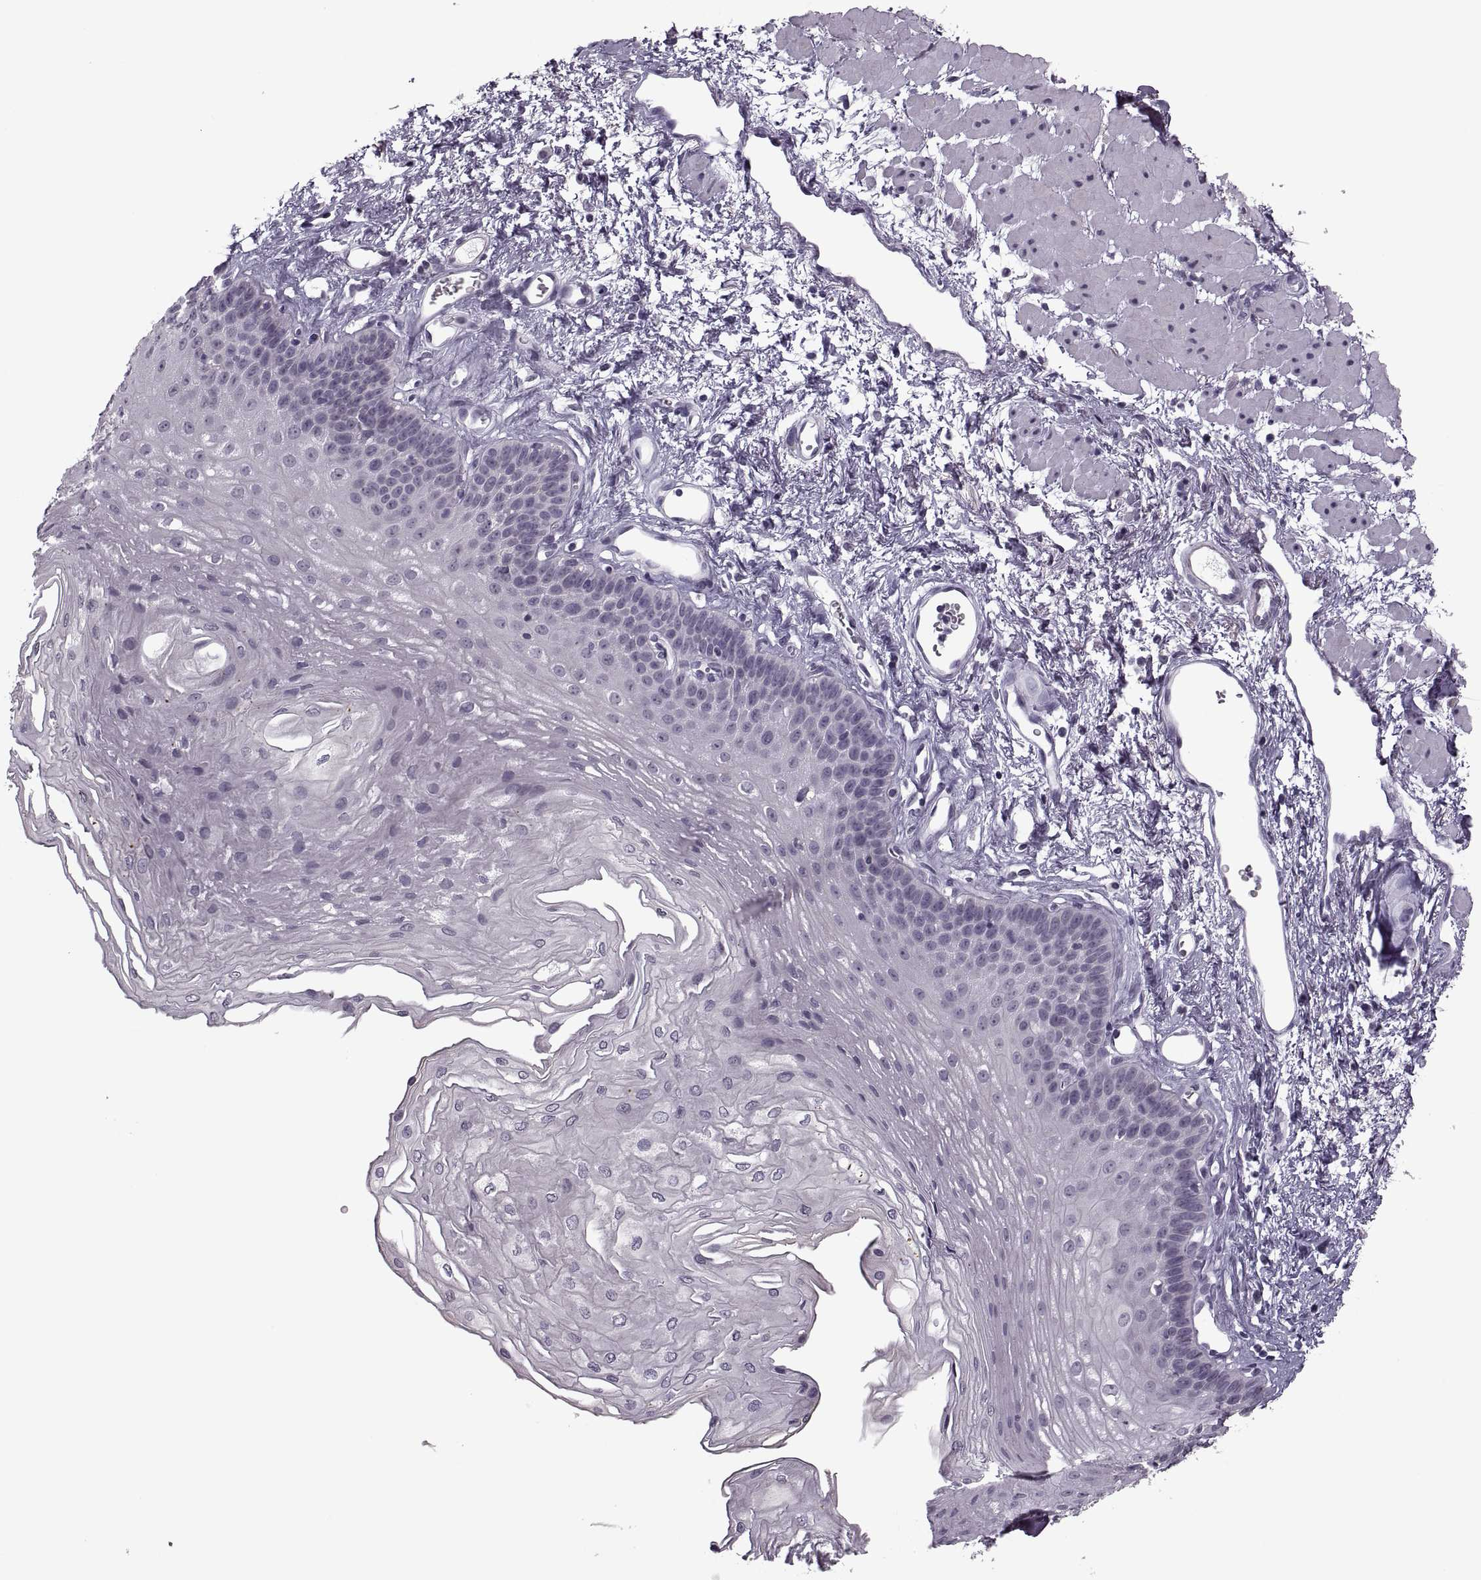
{"staining": {"intensity": "negative", "quantity": "none", "location": "none"}, "tissue": "esophagus", "cell_type": "Squamous epithelial cells", "image_type": "normal", "snomed": [{"axis": "morphology", "description": "Normal tissue, NOS"}, {"axis": "topography", "description": "Esophagus"}], "caption": "Unremarkable esophagus was stained to show a protein in brown. There is no significant staining in squamous epithelial cells. (DAB (3,3'-diaminobenzidine) immunohistochemistry with hematoxylin counter stain).", "gene": "PAGE2B", "patient": {"sex": "female", "age": 62}}